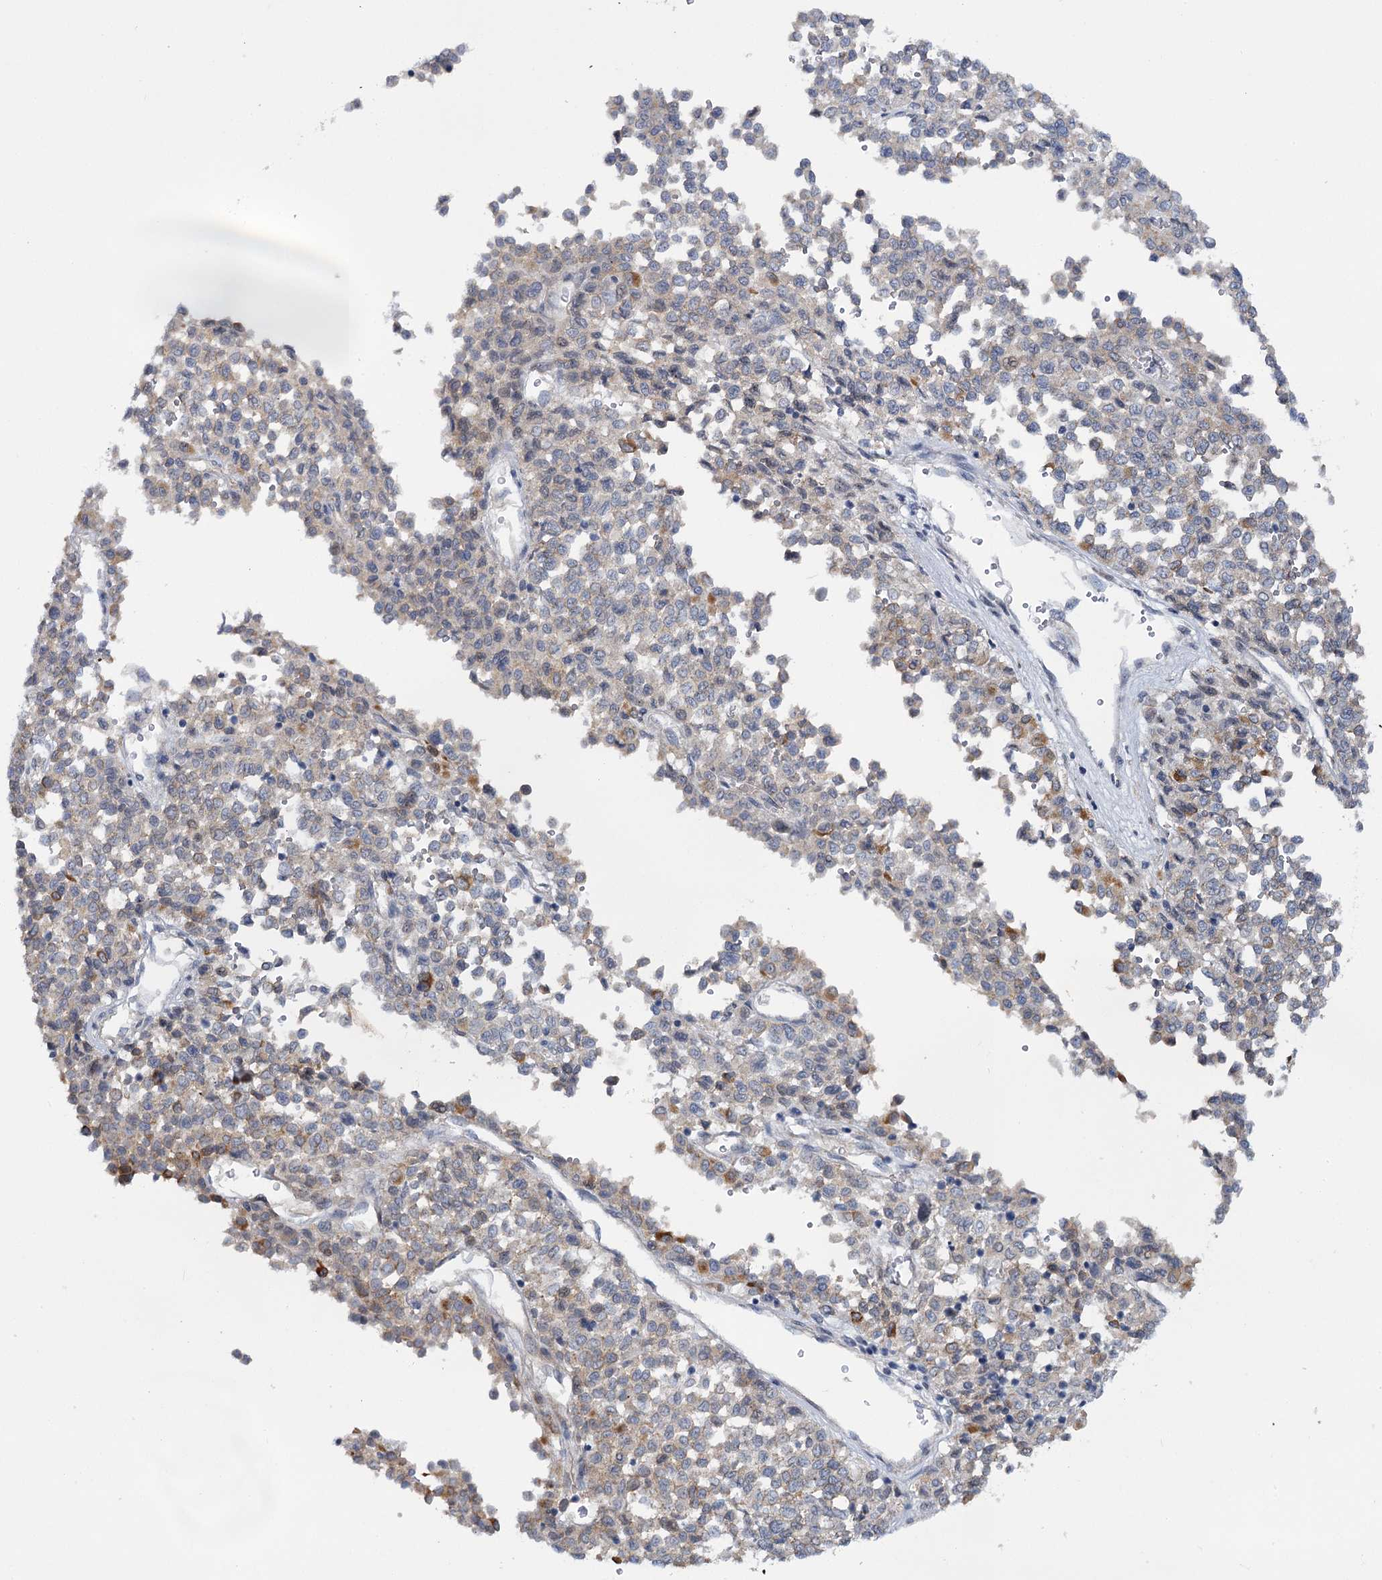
{"staining": {"intensity": "moderate", "quantity": "<25%", "location": "cytoplasmic/membranous"}, "tissue": "melanoma", "cell_type": "Tumor cells", "image_type": "cancer", "snomed": [{"axis": "morphology", "description": "Malignant melanoma, Metastatic site"}, {"axis": "topography", "description": "Pancreas"}], "caption": "This photomicrograph shows immunohistochemistry (IHC) staining of malignant melanoma (metastatic site), with low moderate cytoplasmic/membranous staining in approximately <25% of tumor cells.", "gene": "MBLAC2", "patient": {"sex": "female", "age": 30}}